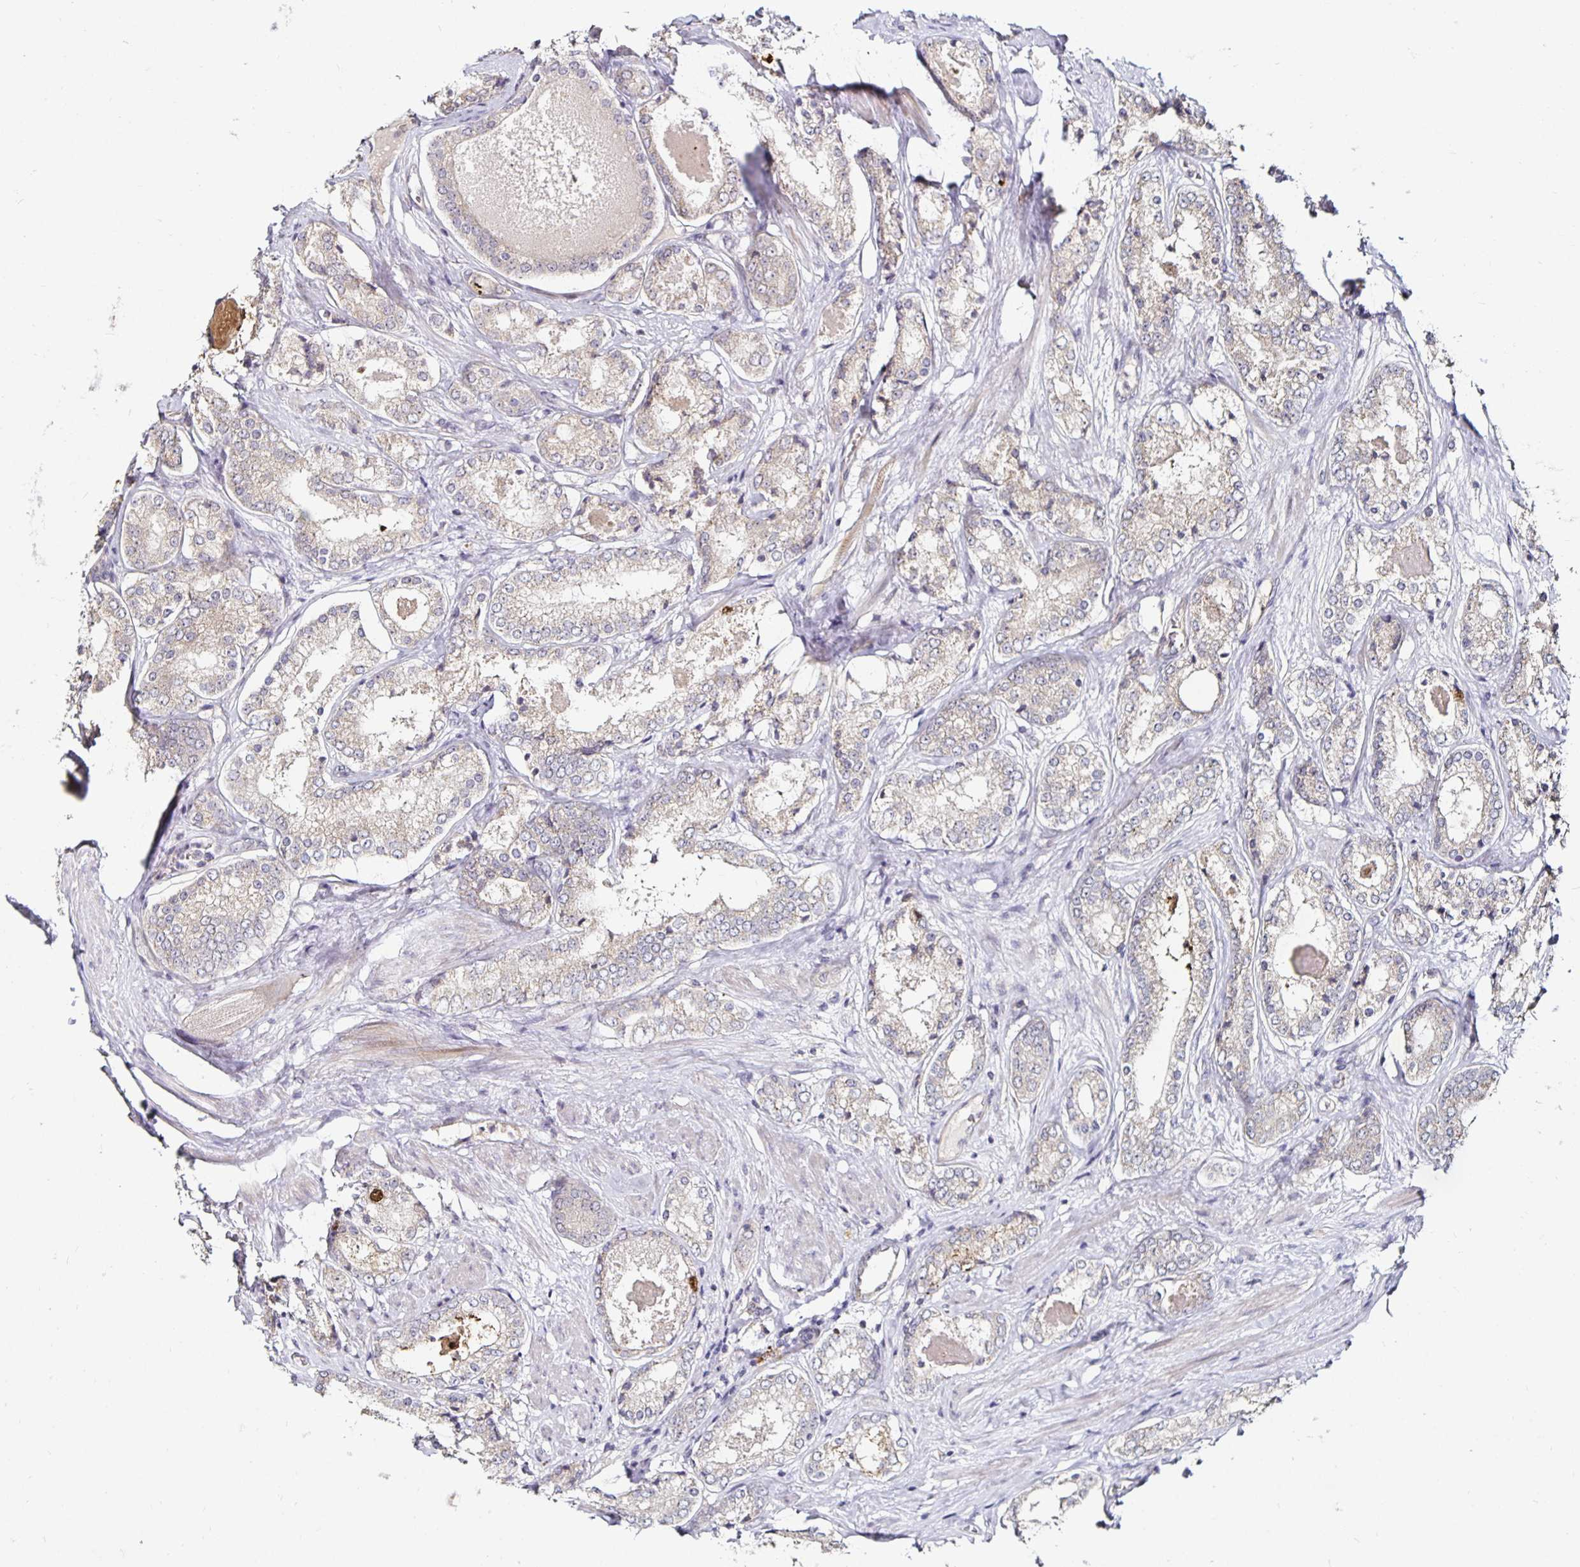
{"staining": {"intensity": "weak", "quantity": "<25%", "location": "cytoplasmic/membranous"}, "tissue": "prostate cancer", "cell_type": "Tumor cells", "image_type": "cancer", "snomed": [{"axis": "morphology", "description": "Adenocarcinoma, NOS"}, {"axis": "morphology", "description": "Adenocarcinoma, Low grade"}, {"axis": "topography", "description": "Prostate"}], "caption": "Image shows no significant protein staining in tumor cells of prostate cancer.", "gene": "ANLN", "patient": {"sex": "male", "age": 68}}